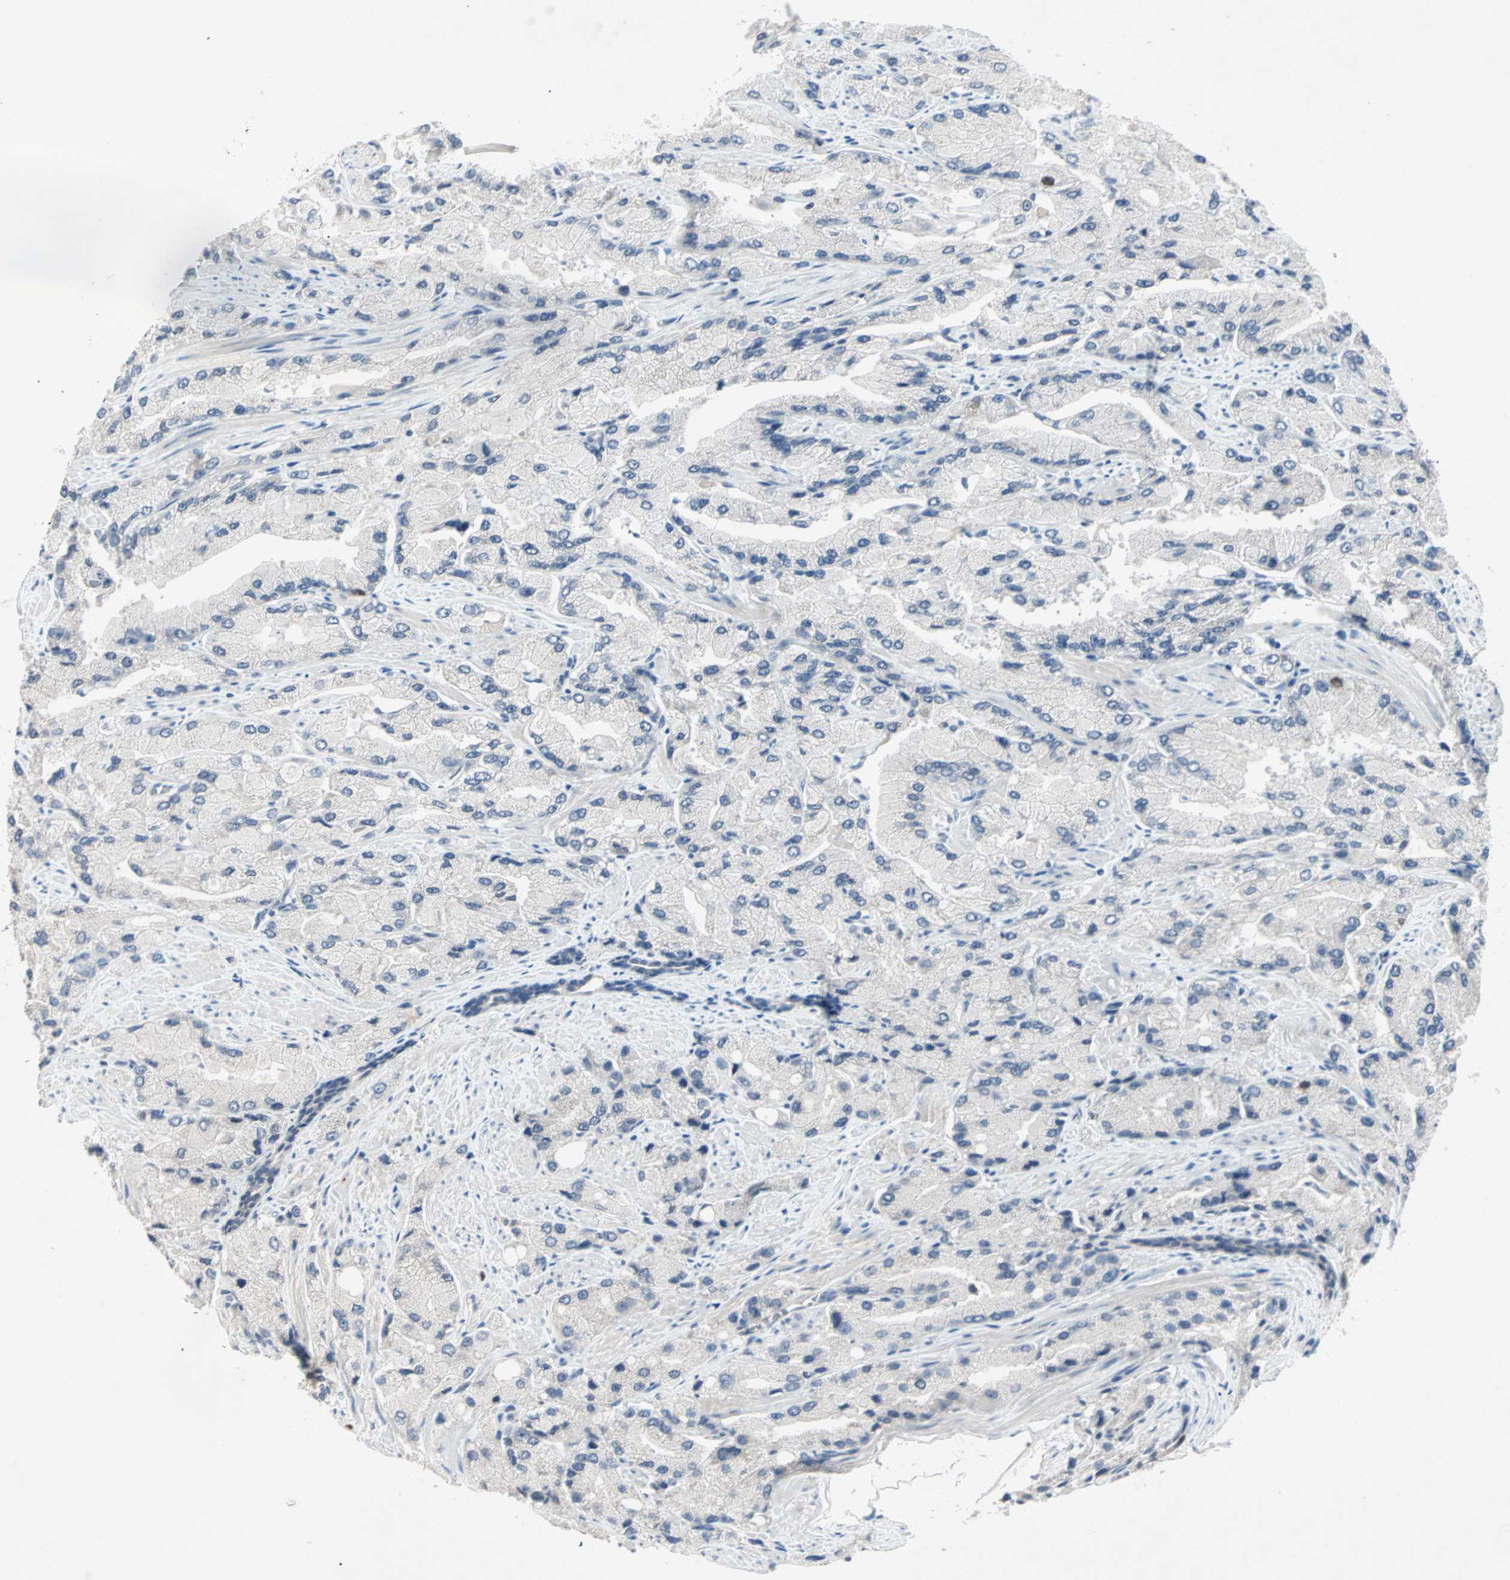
{"staining": {"intensity": "negative", "quantity": "none", "location": "none"}, "tissue": "prostate cancer", "cell_type": "Tumor cells", "image_type": "cancer", "snomed": [{"axis": "morphology", "description": "Adenocarcinoma, High grade"}, {"axis": "topography", "description": "Prostate"}], "caption": "High power microscopy micrograph of an IHC micrograph of prostate cancer, revealing no significant expression in tumor cells. (DAB (3,3'-diaminobenzidine) immunohistochemistry (IHC) visualized using brightfield microscopy, high magnification).", "gene": "CCNE2", "patient": {"sex": "male", "age": 58}}